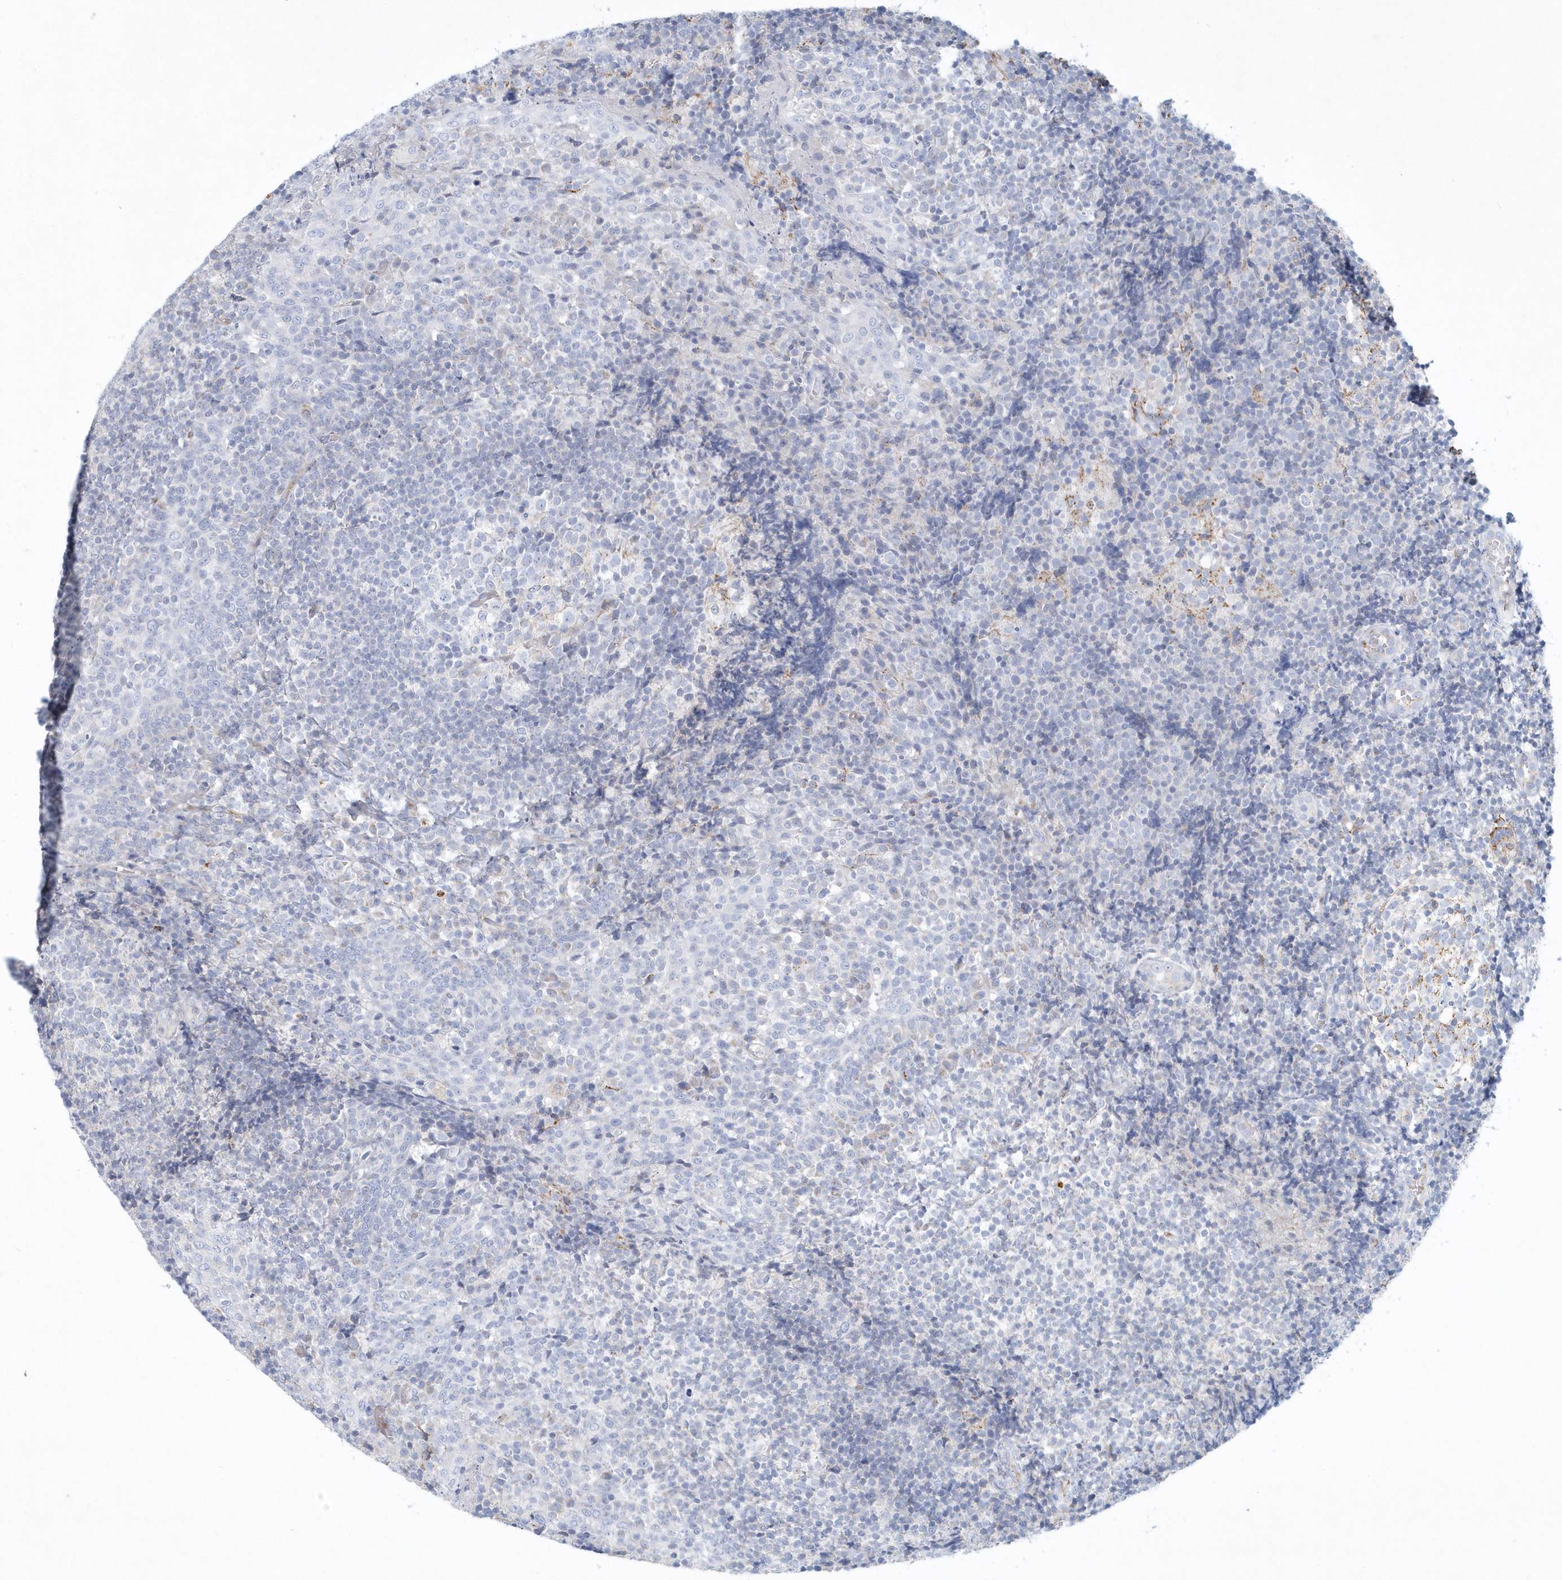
{"staining": {"intensity": "negative", "quantity": "none", "location": "none"}, "tissue": "tonsil", "cell_type": "Germinal center cells", "image_type": "normal", "snomed": [{"axis": "morphology", "description": "Normal tissue, NOS"}, {"axis": "topography", "description": "Tonsil"}], "caption": "This is an immunohistochemistry (IHC) micrograph of benign human tonsil. There is no positivity in germinal center cells.", "gene": "DNAH1", "patient": {"sex": "female", "age": 19}}